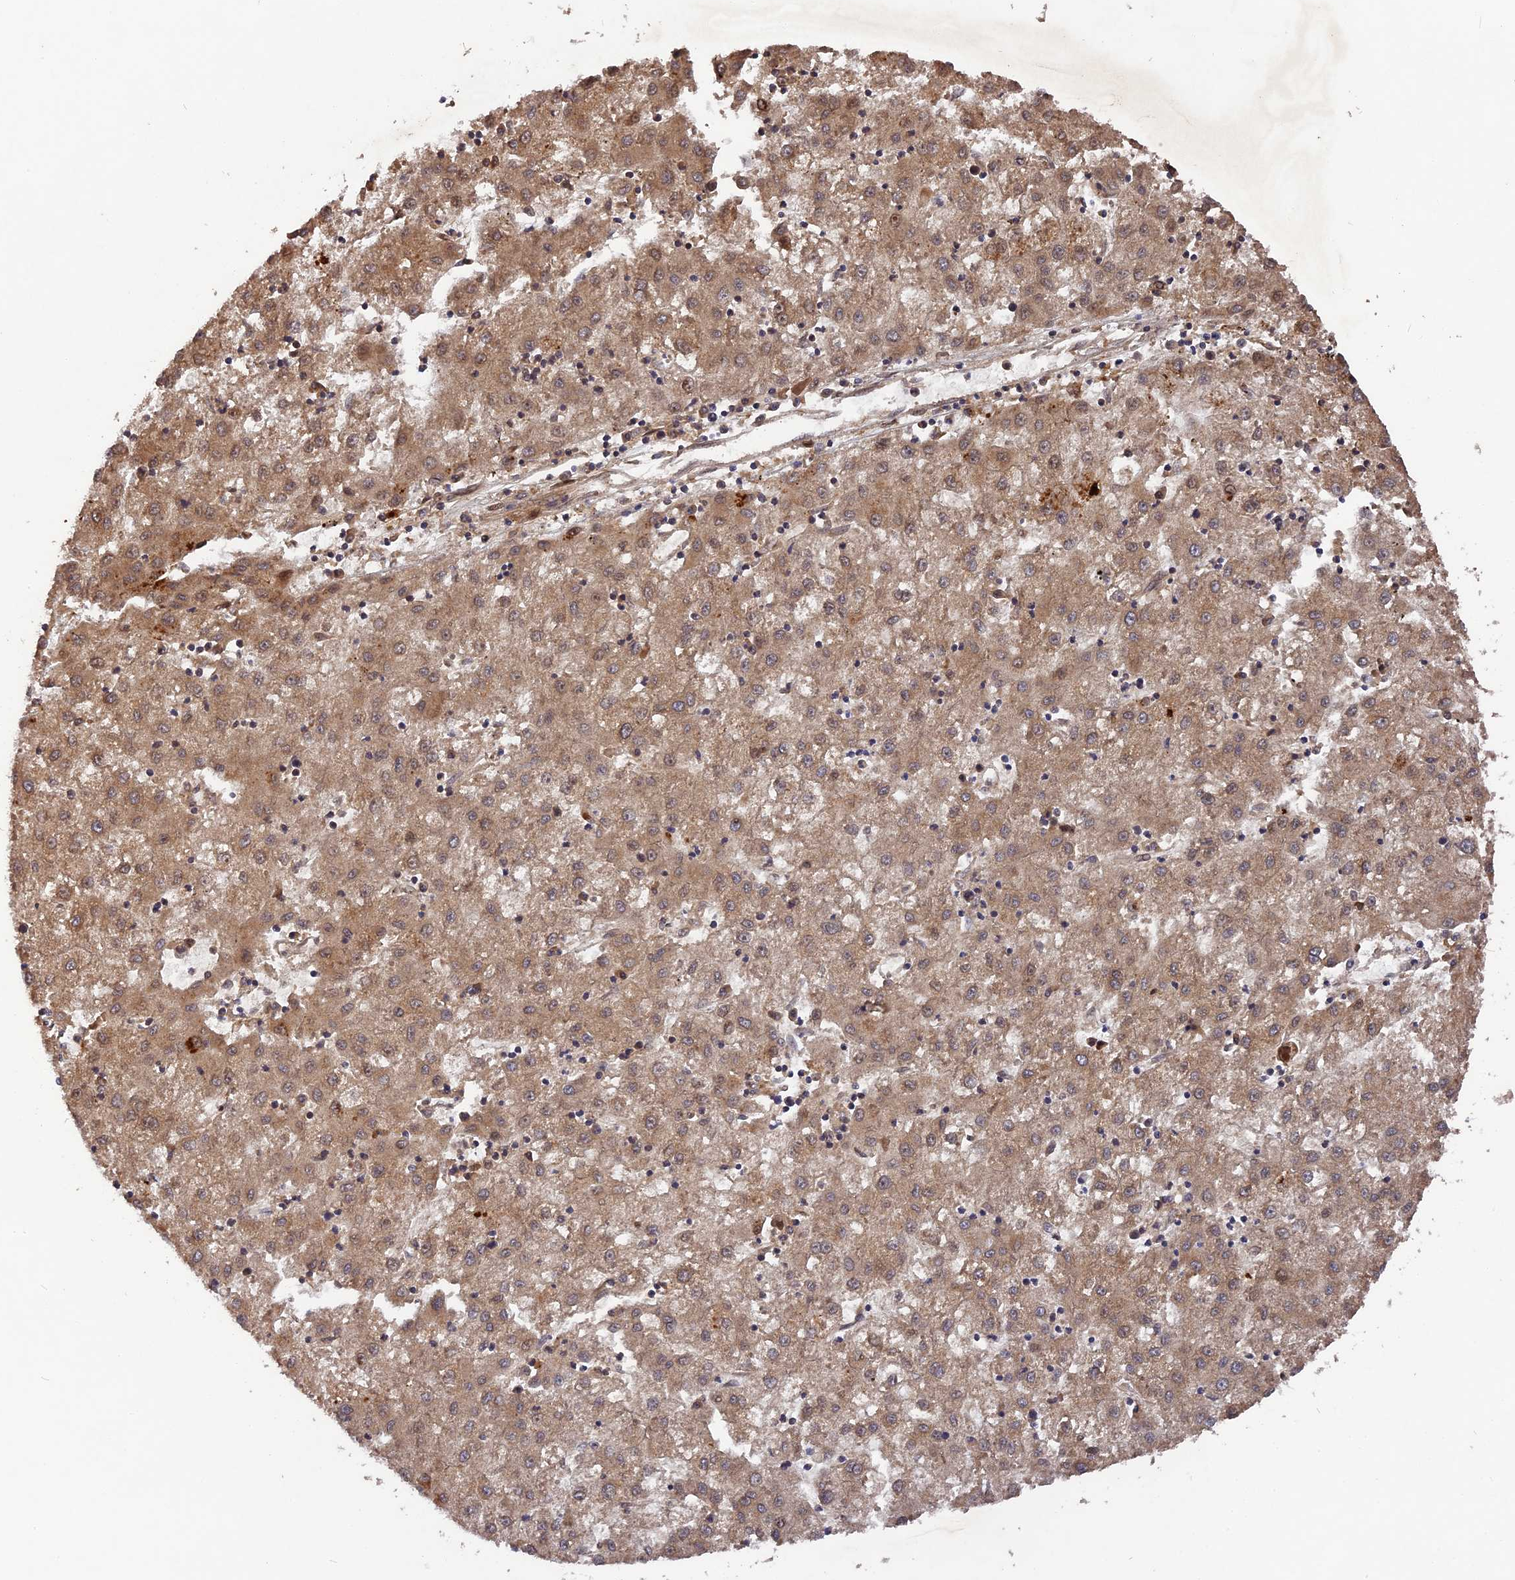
{"staining": {"intensity": "moderate", "quantity": ">75%", "location": "cytoplasmic/membranous"}, "tissue": "liver cancer", "cell_type": "Tumor cells", "image_type": "cancer", "snomed": [{"axis": "morphology", "description": "Carcinoma, Hepatocellular, NOS"}, {"axis": "topography", "description": "Liver"}], "caption": "Liver cancer (hepatocellular carcinoma) stained with IHC reveals moderate cytoplasmic/membranous positivity in about >75% of tumor cells.", "gene": "TMUB2", "patient": {"sex": "male", "age": 72}}